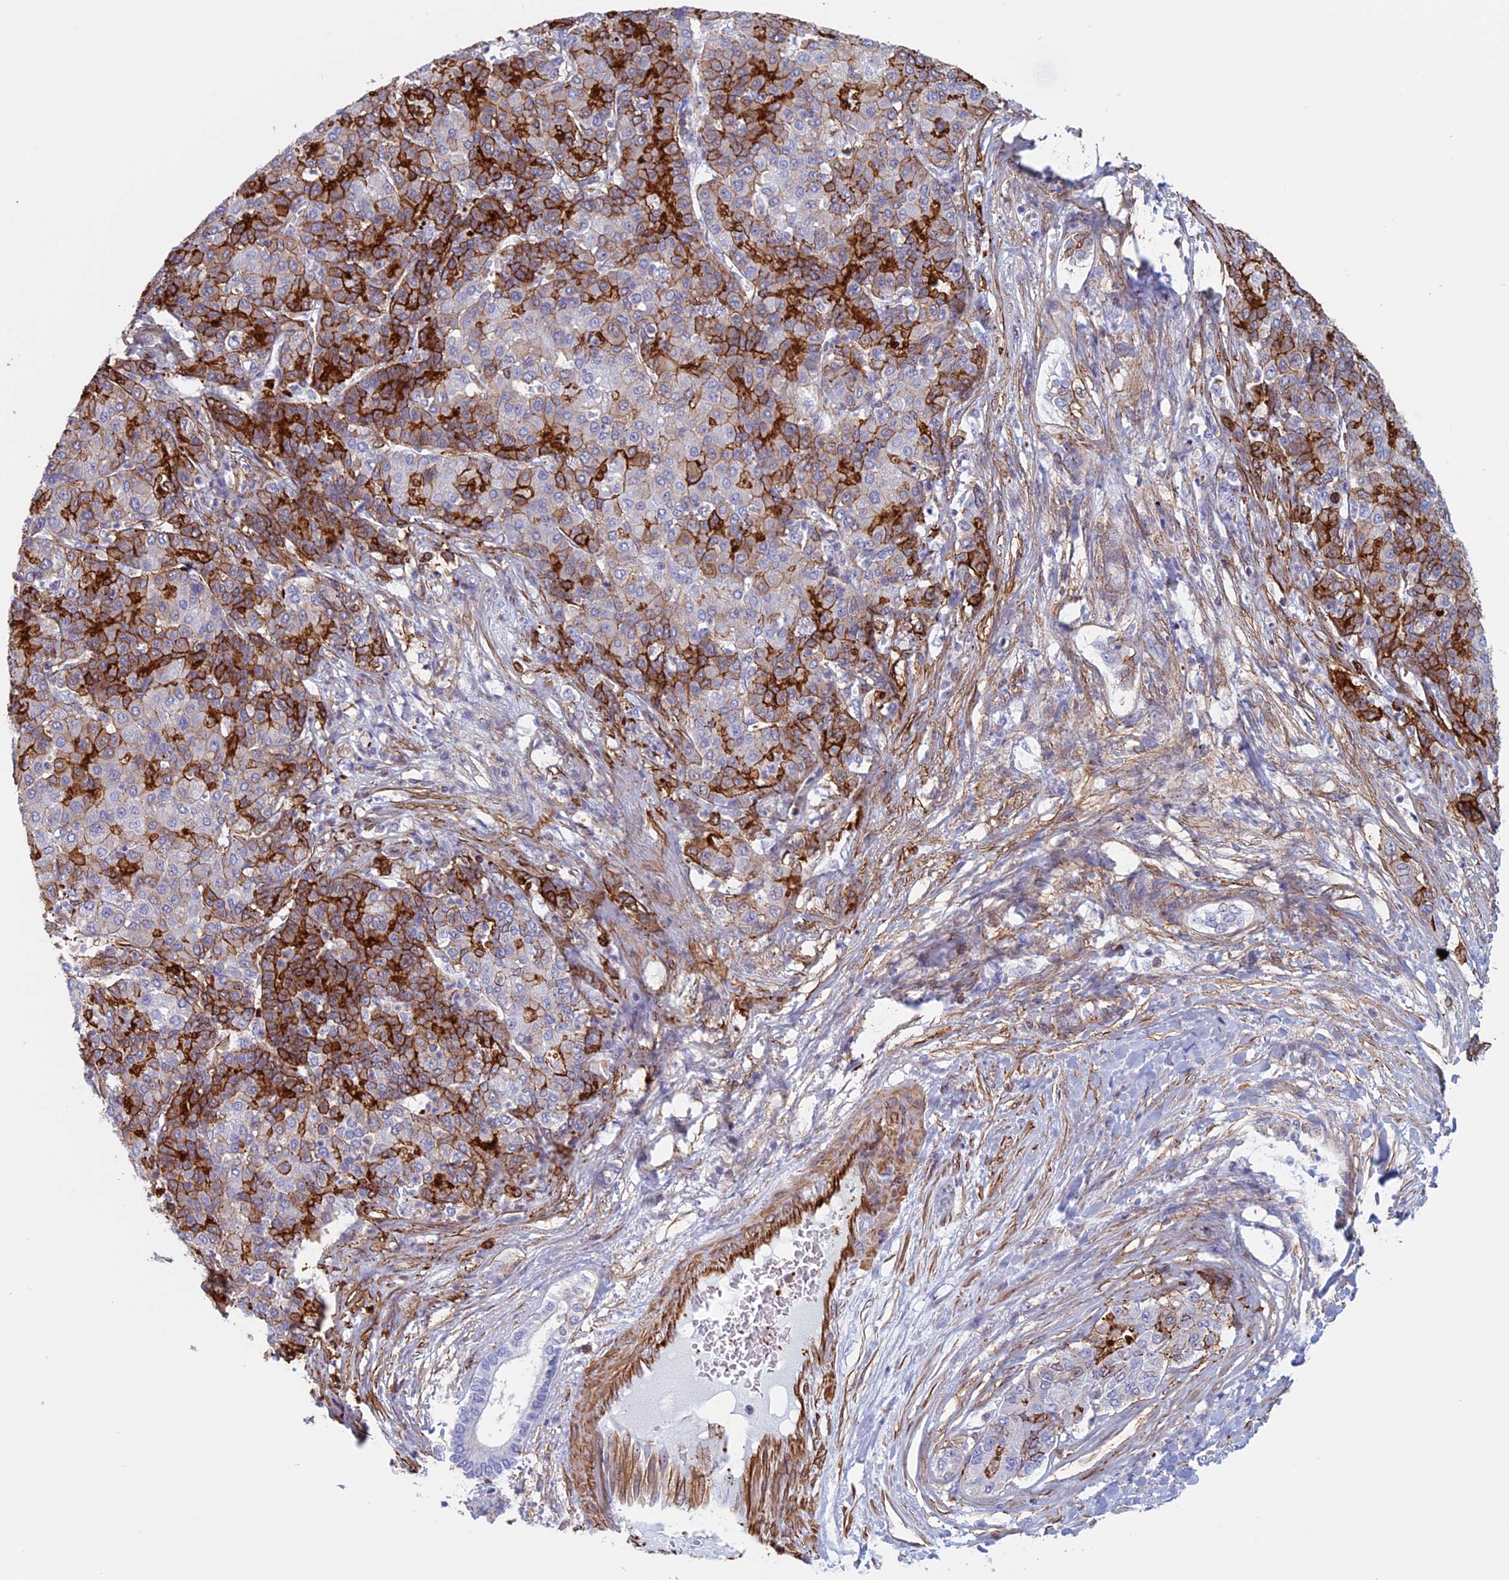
{"staining": {"intensity": "strong", "quantity": "25%-75%", "location": "cytoplasmic/membranous"}, "tissue": "liver cancer", "cell_type": "Tumor cells", "image_type": "cancer", "snomed": [{"axis": "morphology", "description": "Carcinoma, Hepatocellular, NOS"}, {"axis": "topography", "description": "Liver"}], "caption": "Protein expression analysis of liver cancer reveals strong cytoplasmic/membranous positivity in approximately 25%-75% of tumor cells.", "gene": "ANGPTL2", "patient": {"sex": "male", "age": 65}}